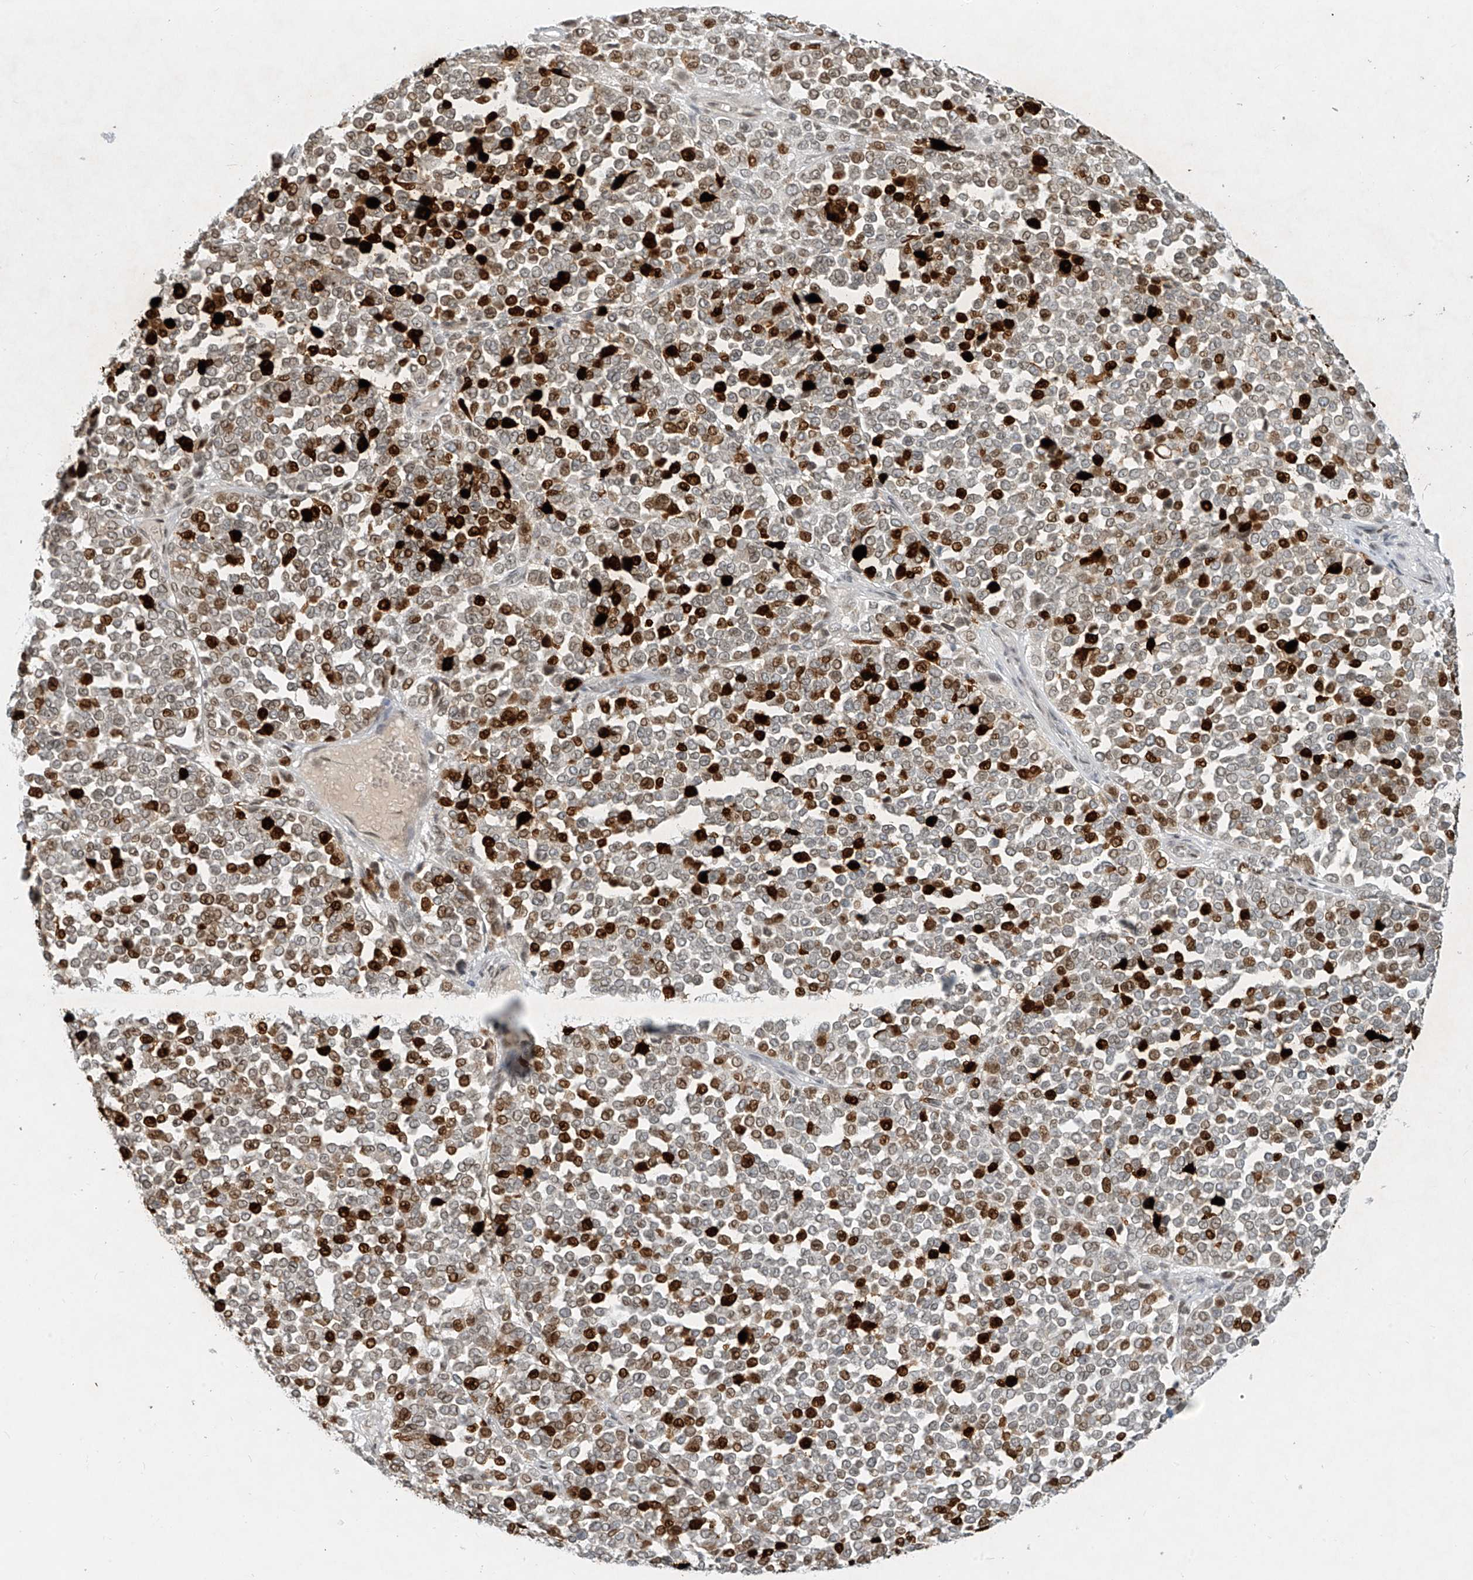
{"staining": {"intensity": "moderate", "quantity": "25%-75%", "location": "nuclear"}, "tissue": "melanoma", "cell_type": "Tumor cells", "image_type": "cancer", "snomed": [{"axis": "morphology", "description": "Malignant melanoma, Metastatic site"}, {"axis": "topography", "description": "Pancreas"}], "caption": "Human malignant melanoma (metastatic site) stained with a protein marker shows moderate staining in tumor cells.", "gene": "SAMD15", "patient": {"sex": "female", "age": 30}}